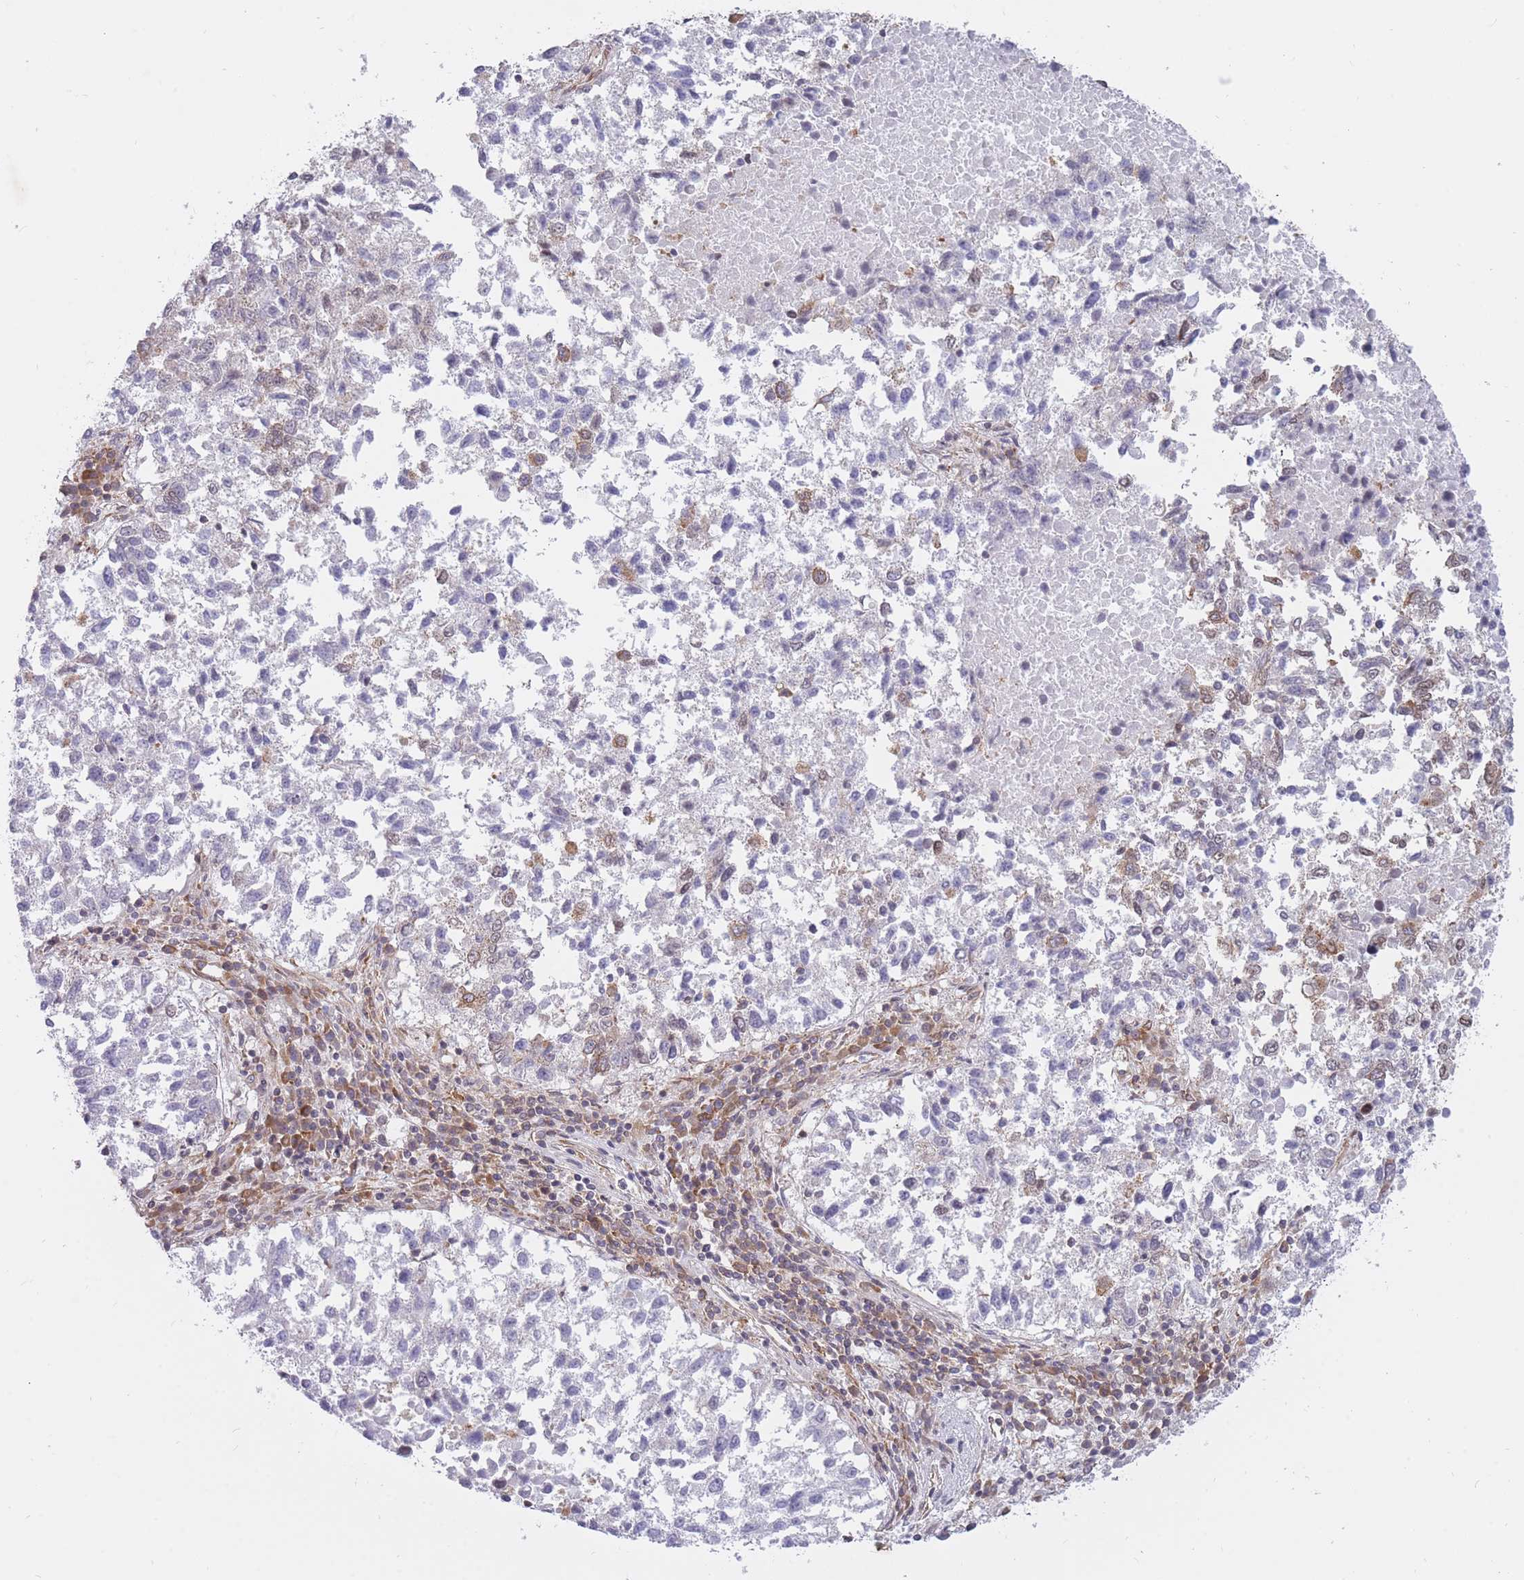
{"staining": {"intensity": "negative", "quantity": "none", "location": "none"}, "tissue": "lung cancer", "cell_type": "Tumor cells", "image_type": "cancer", "snomed": [{"axis": "morphology", "description": "Squamous cell carcinoma, NOS"}, {"axis": "topography", "description": "Lung"}], "caption": "A high-resolution photomicrograph shows IHC staining of squamous cell carcinoma (lung), which displays no significant expression in tumor cells. (DAB immunohistochemistry, high magnification).", "gene": "CCDC124", "patient": {"sex": "male", "age": 73}}